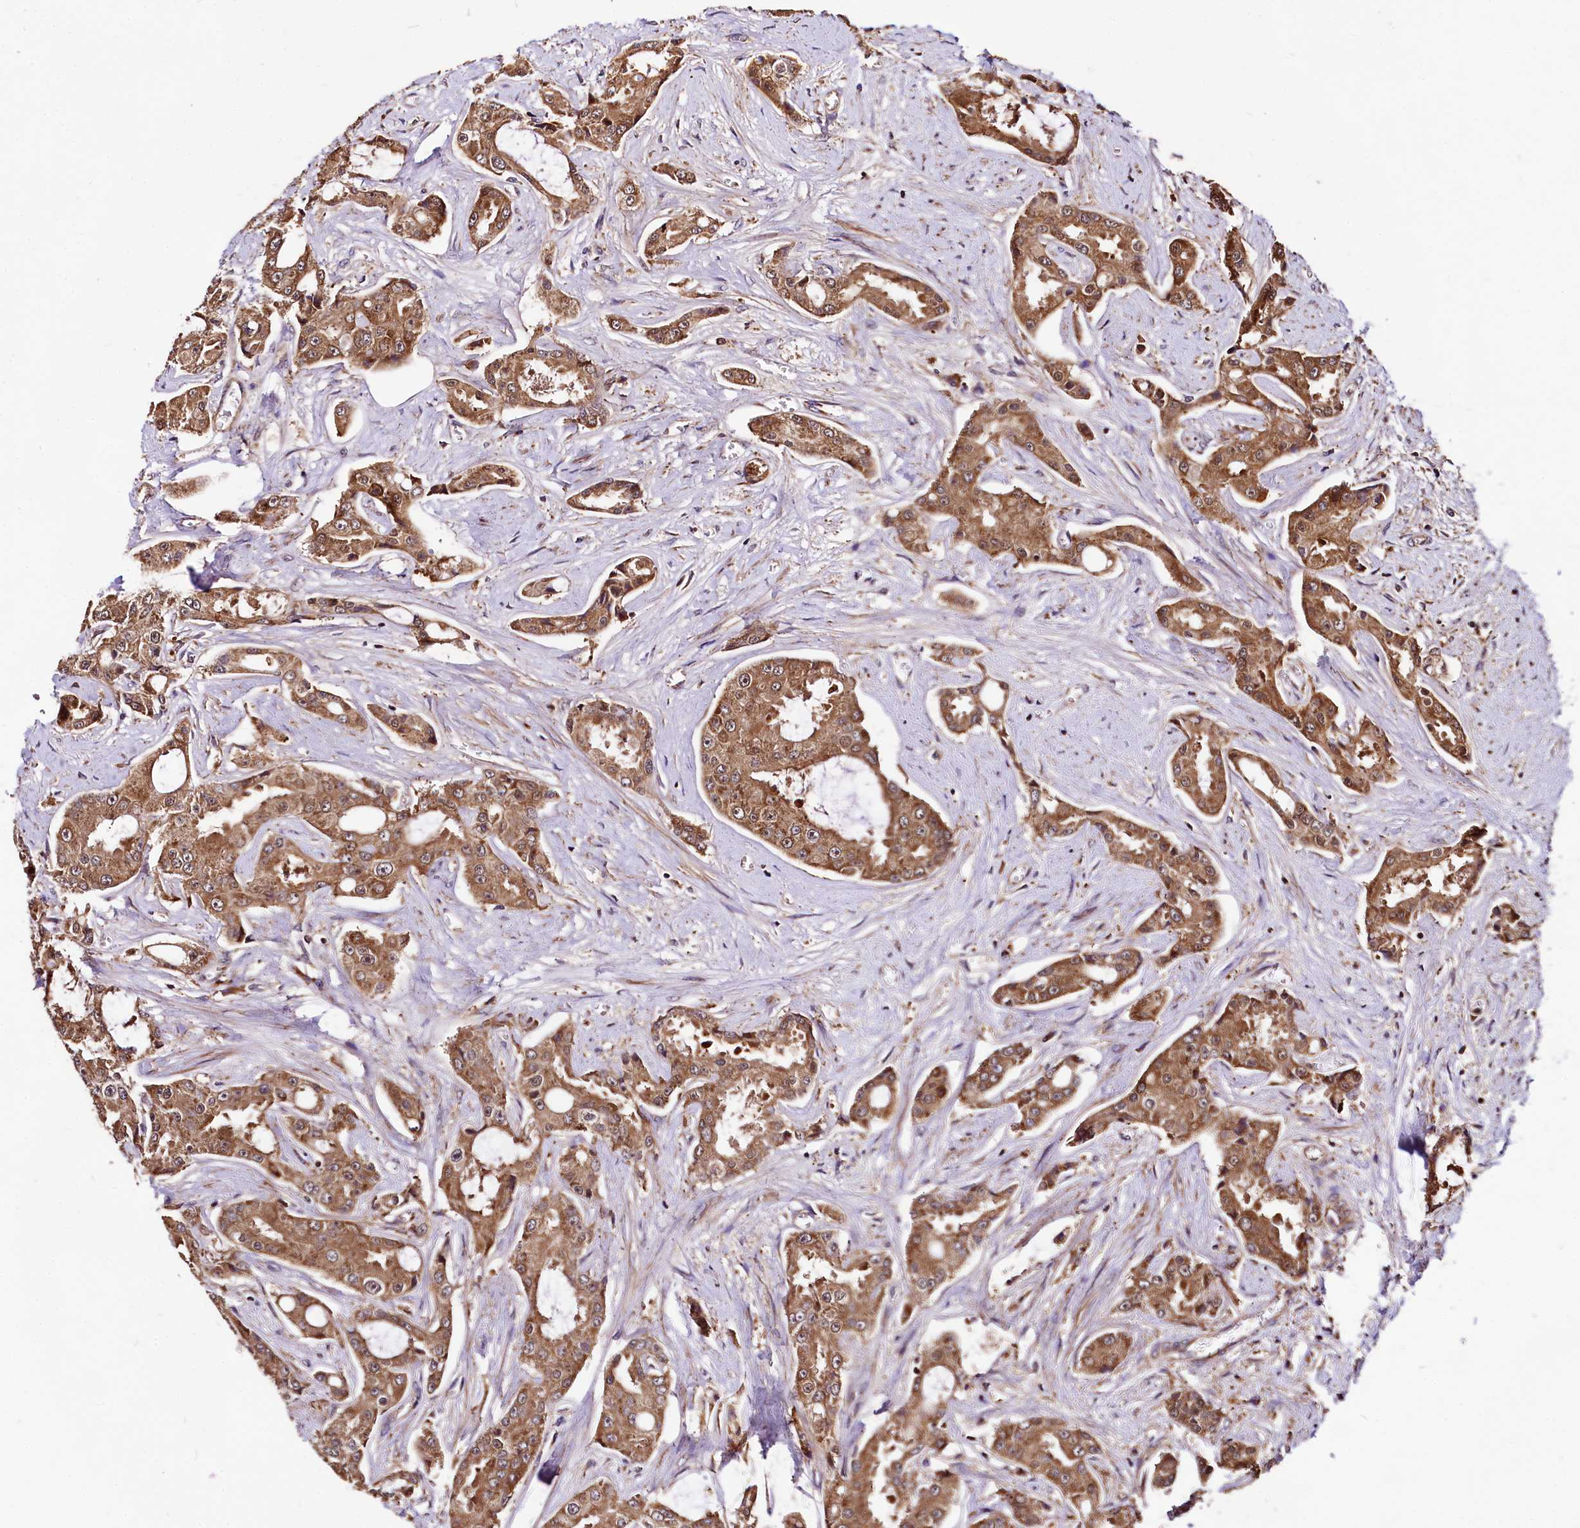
{"staining": {"intensity": "moderate", "quantity": ">75%", "location": "cytoplasmic/membranous"}, "tissue": "prostate cancer", "cell_type": "Tumor cells", "image_type": "cancer", "snomed": [{"axis": "morphology", "description": "Adenocarcinoma, High grade"}, {"axis": "topography", "description": "Prostate"}], "caption": "DAB (3,3'-diaminobenzidine) immunohistochemical staining of adenocarcinoma (high-grade) (prostate) displays moderate cytoplasmic/membranous protein staining in approximately >75% of tumor cells. Ihc stains the protein of interest in brown and the nuclei are stained blue.", "gene": "LRSAM1", "patient": {"sex": "male", "age": 73}}